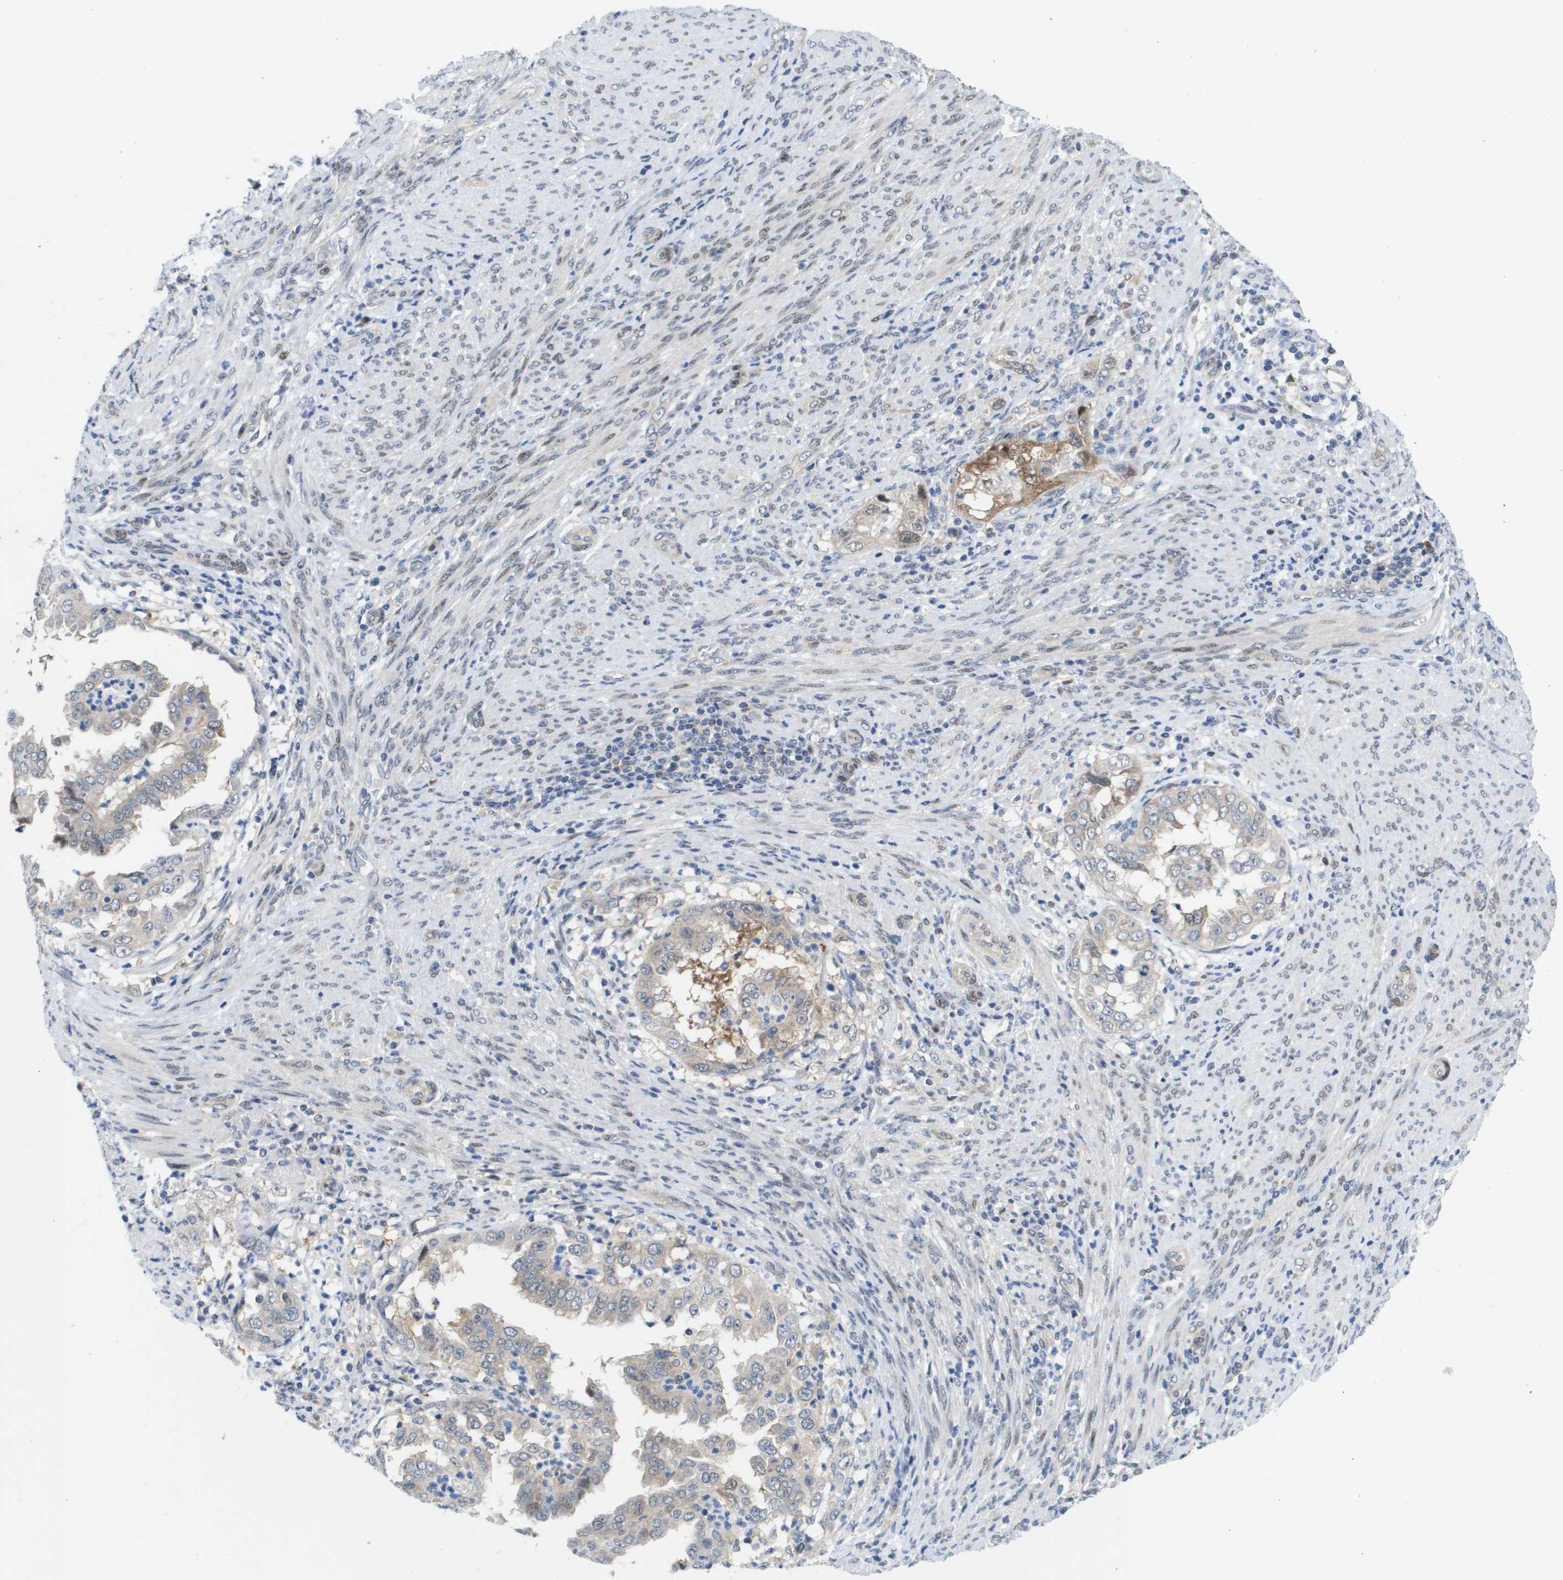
{"staining": {"intensity": "moderate", "quantity": "25%-75%", "location": "cytoplasmic/membranous,nuclear"}, "tissue": "endometrial cancer", "cell_type": "Tumor cells", "image_type": "cancer", "snomed": [{"axis": "morphology", "description": "Adenocarcinoma, NOS"}, {"axis": "topography", "description": "Endometrium"}], "caption": "Endometrial cancer (adenocarcinoma) stained for a protein (brown) exhibits moderate cytoplasmic/membranous and nuclear positive positivity in approximately 25%-75% of tumor cells.", "gene": "FKBP4", "patient": {"sex": "female", "age": 85}}